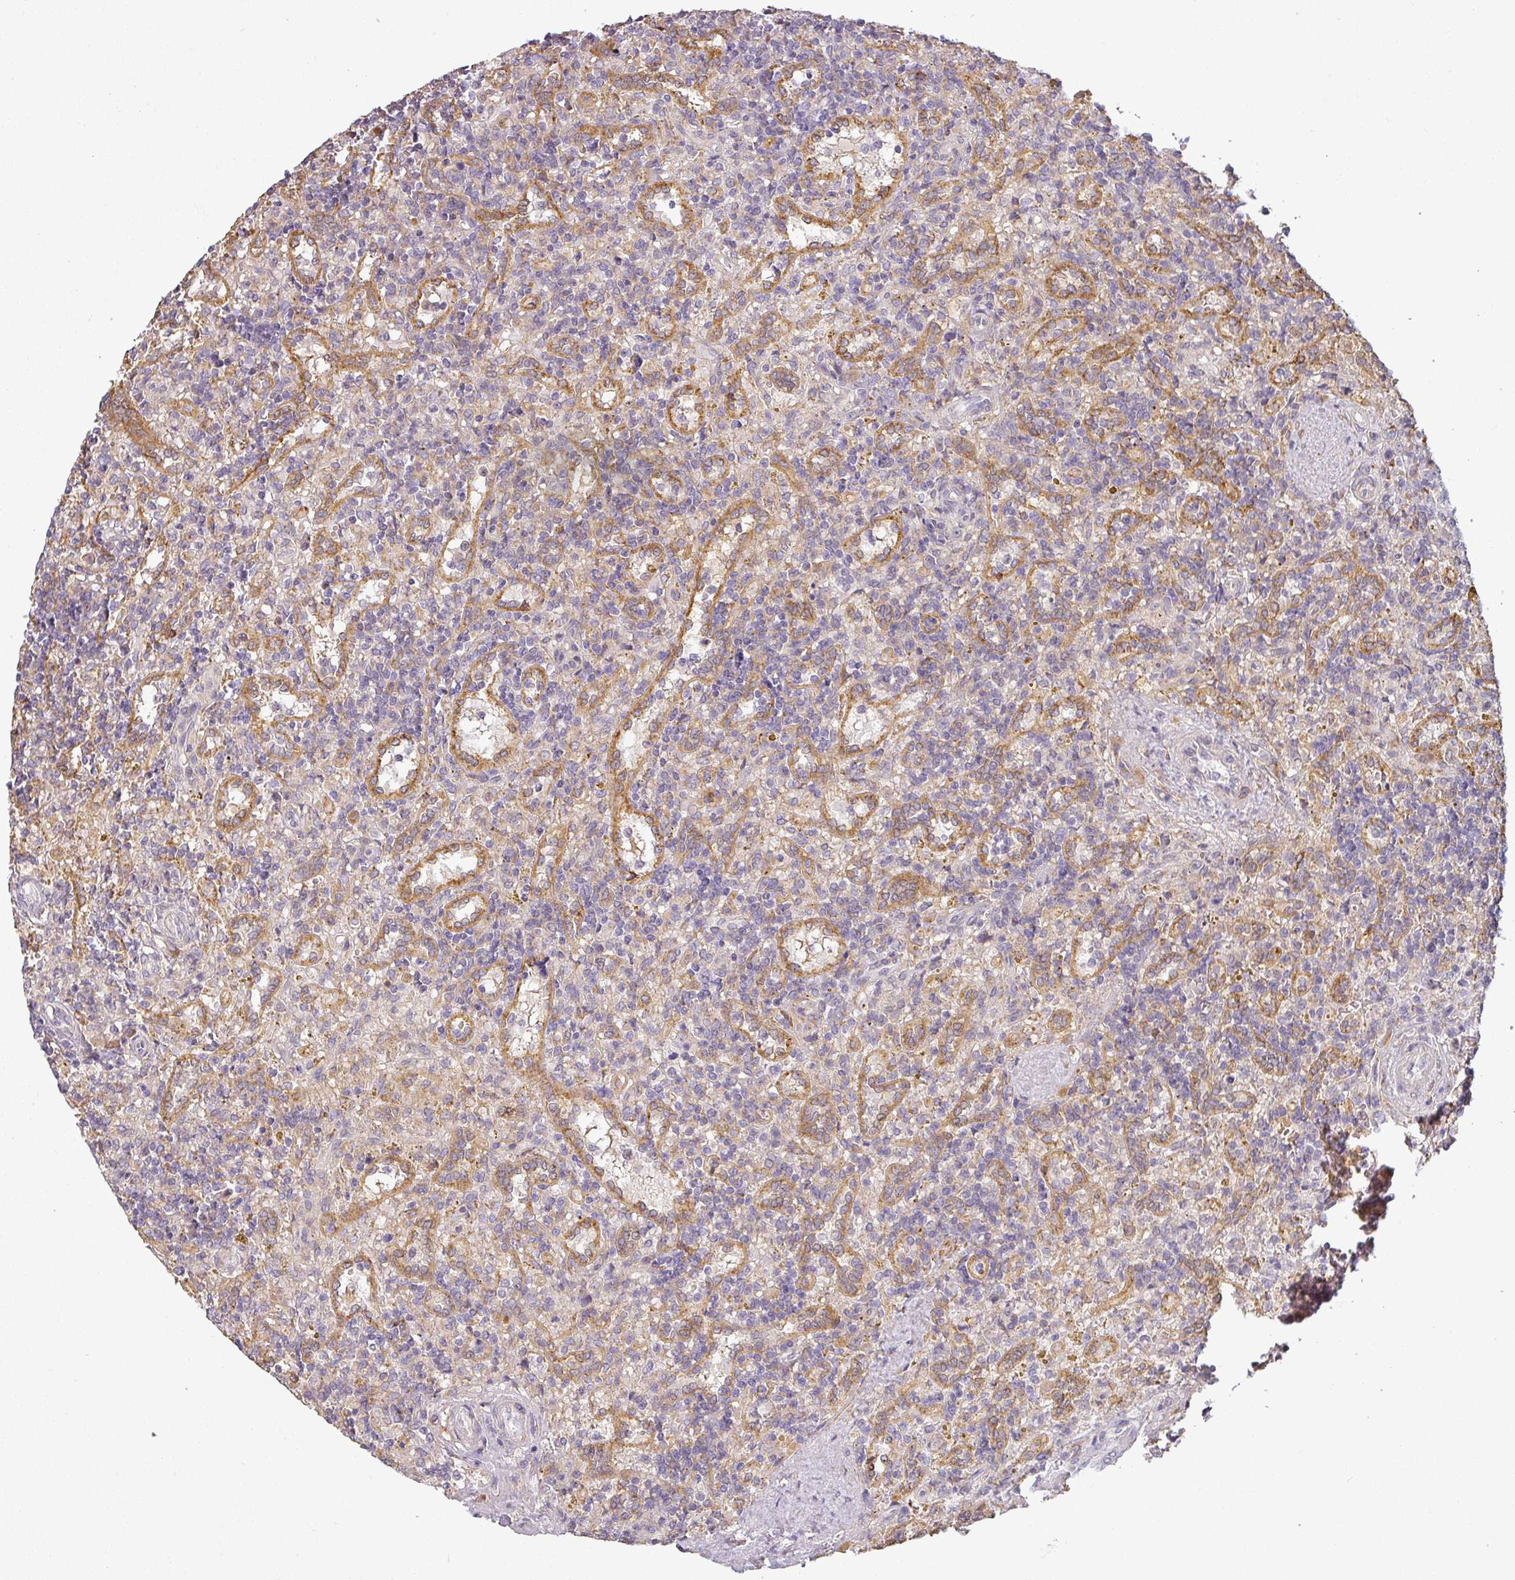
{"staining": {"intensity": "negative", "quantity": "none", "location": "none"}, "tissue": "lymphoma", "cell_type": "Tumor cells", "image_type": "cancer", "snomed": [{"axis": "morphology", "description": "Malignant lymphoma, non-Hodgkin's type, Low grade"}, {"axis": "topography", "description": "Spleen"}], "caption": "This is an immunohistochemistry (IHC) image of lymphoma. There is no staining in tumor cells.", "gene": "CCDC144A", "patient": {"sex": "male", "age": 67}}